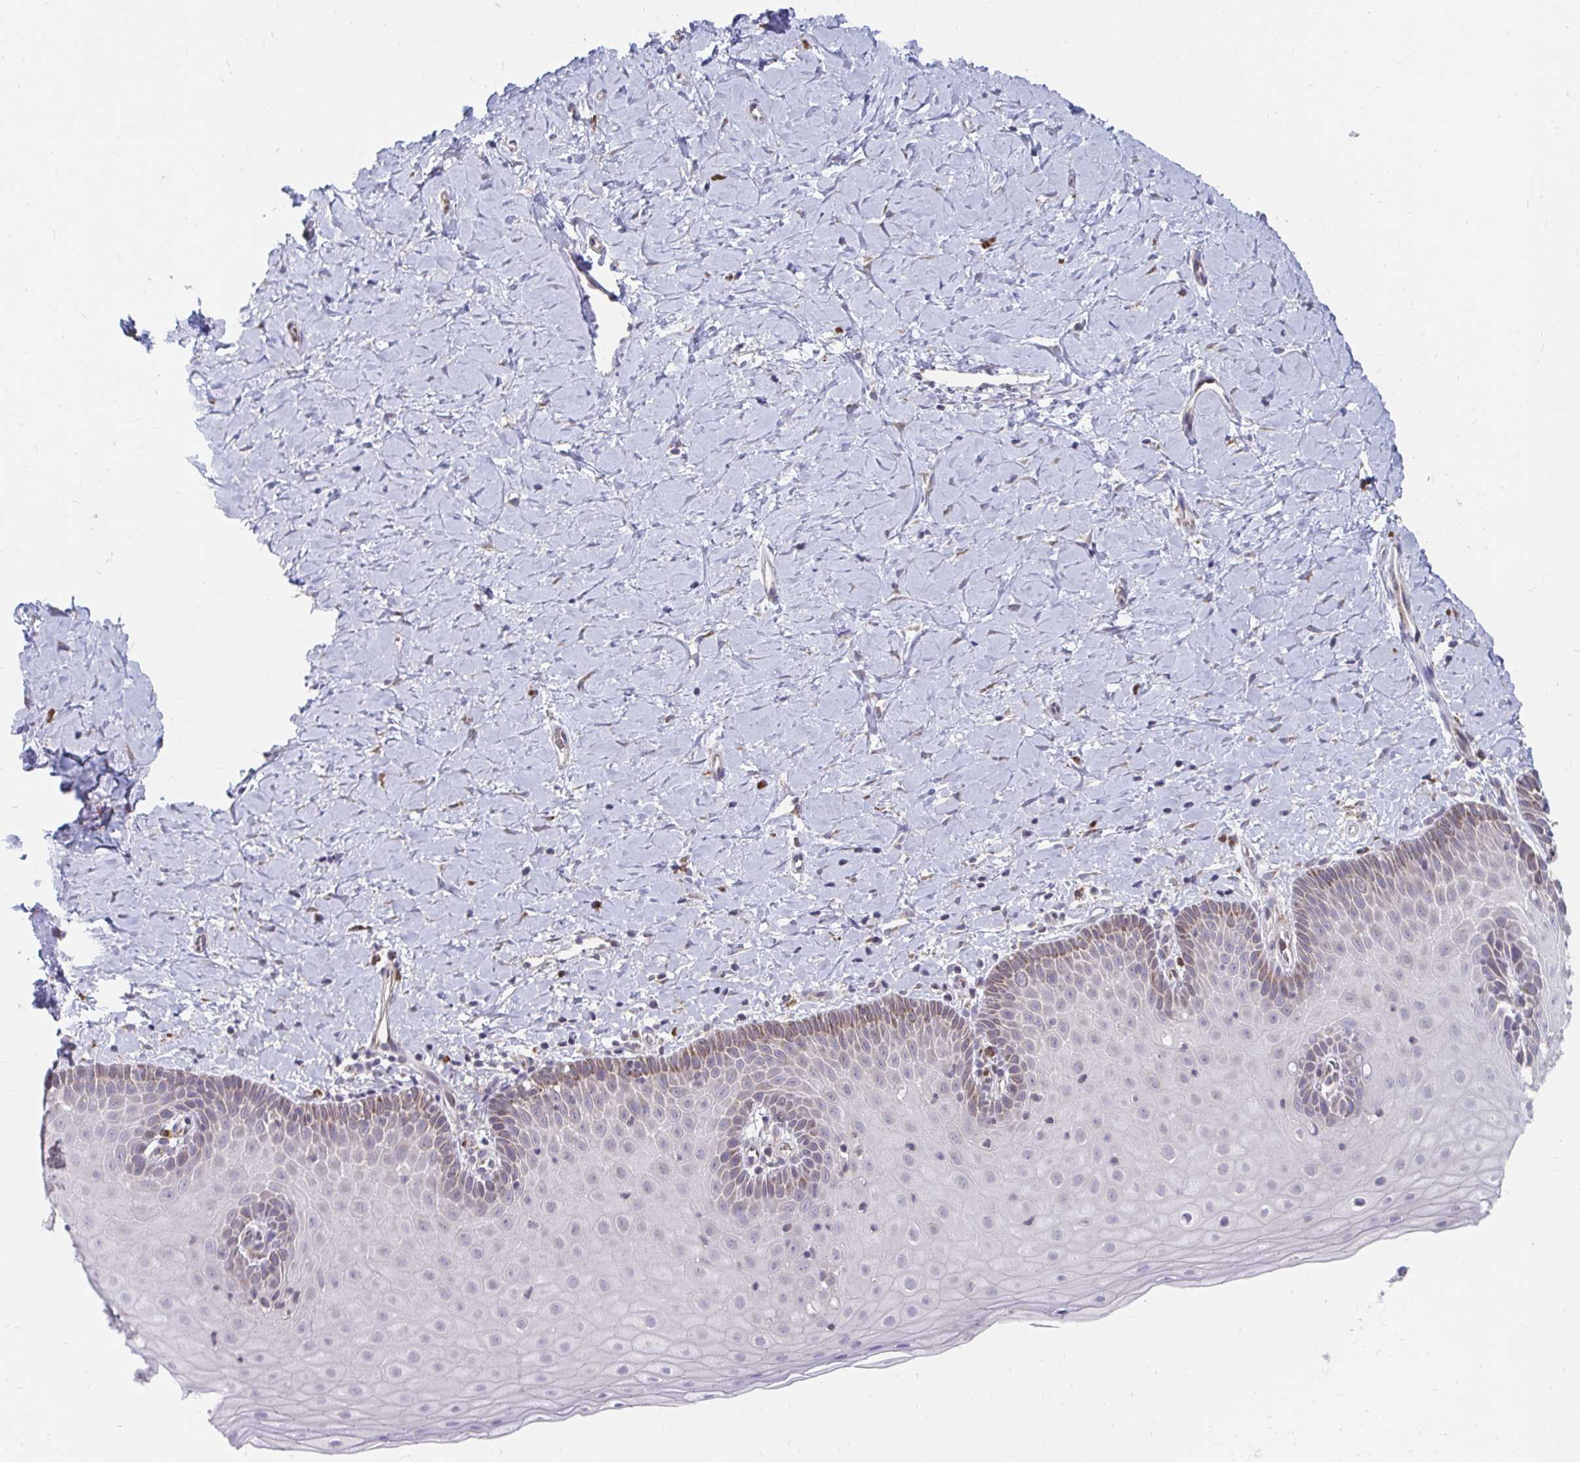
{"staining": {"intensity": "negative", "quantity": "none", "location": "none"}, "tissue": "cervix", "cell_type": "Glandular cells", "image_type": "normal", "snomed": [{"axis": "morphology", "description": "Normal tissue, NOS"}, {"axis": "topography", "description": "Cervix"}], "caption": "Immunohistochemical staining of benign cervix shows no significant positivity in glandular cells. (Immunohistochemistry, brightfield microscopy, high magnification).", "gene": "PABIR3", "patient": {"sex": "female", "age": 37}}